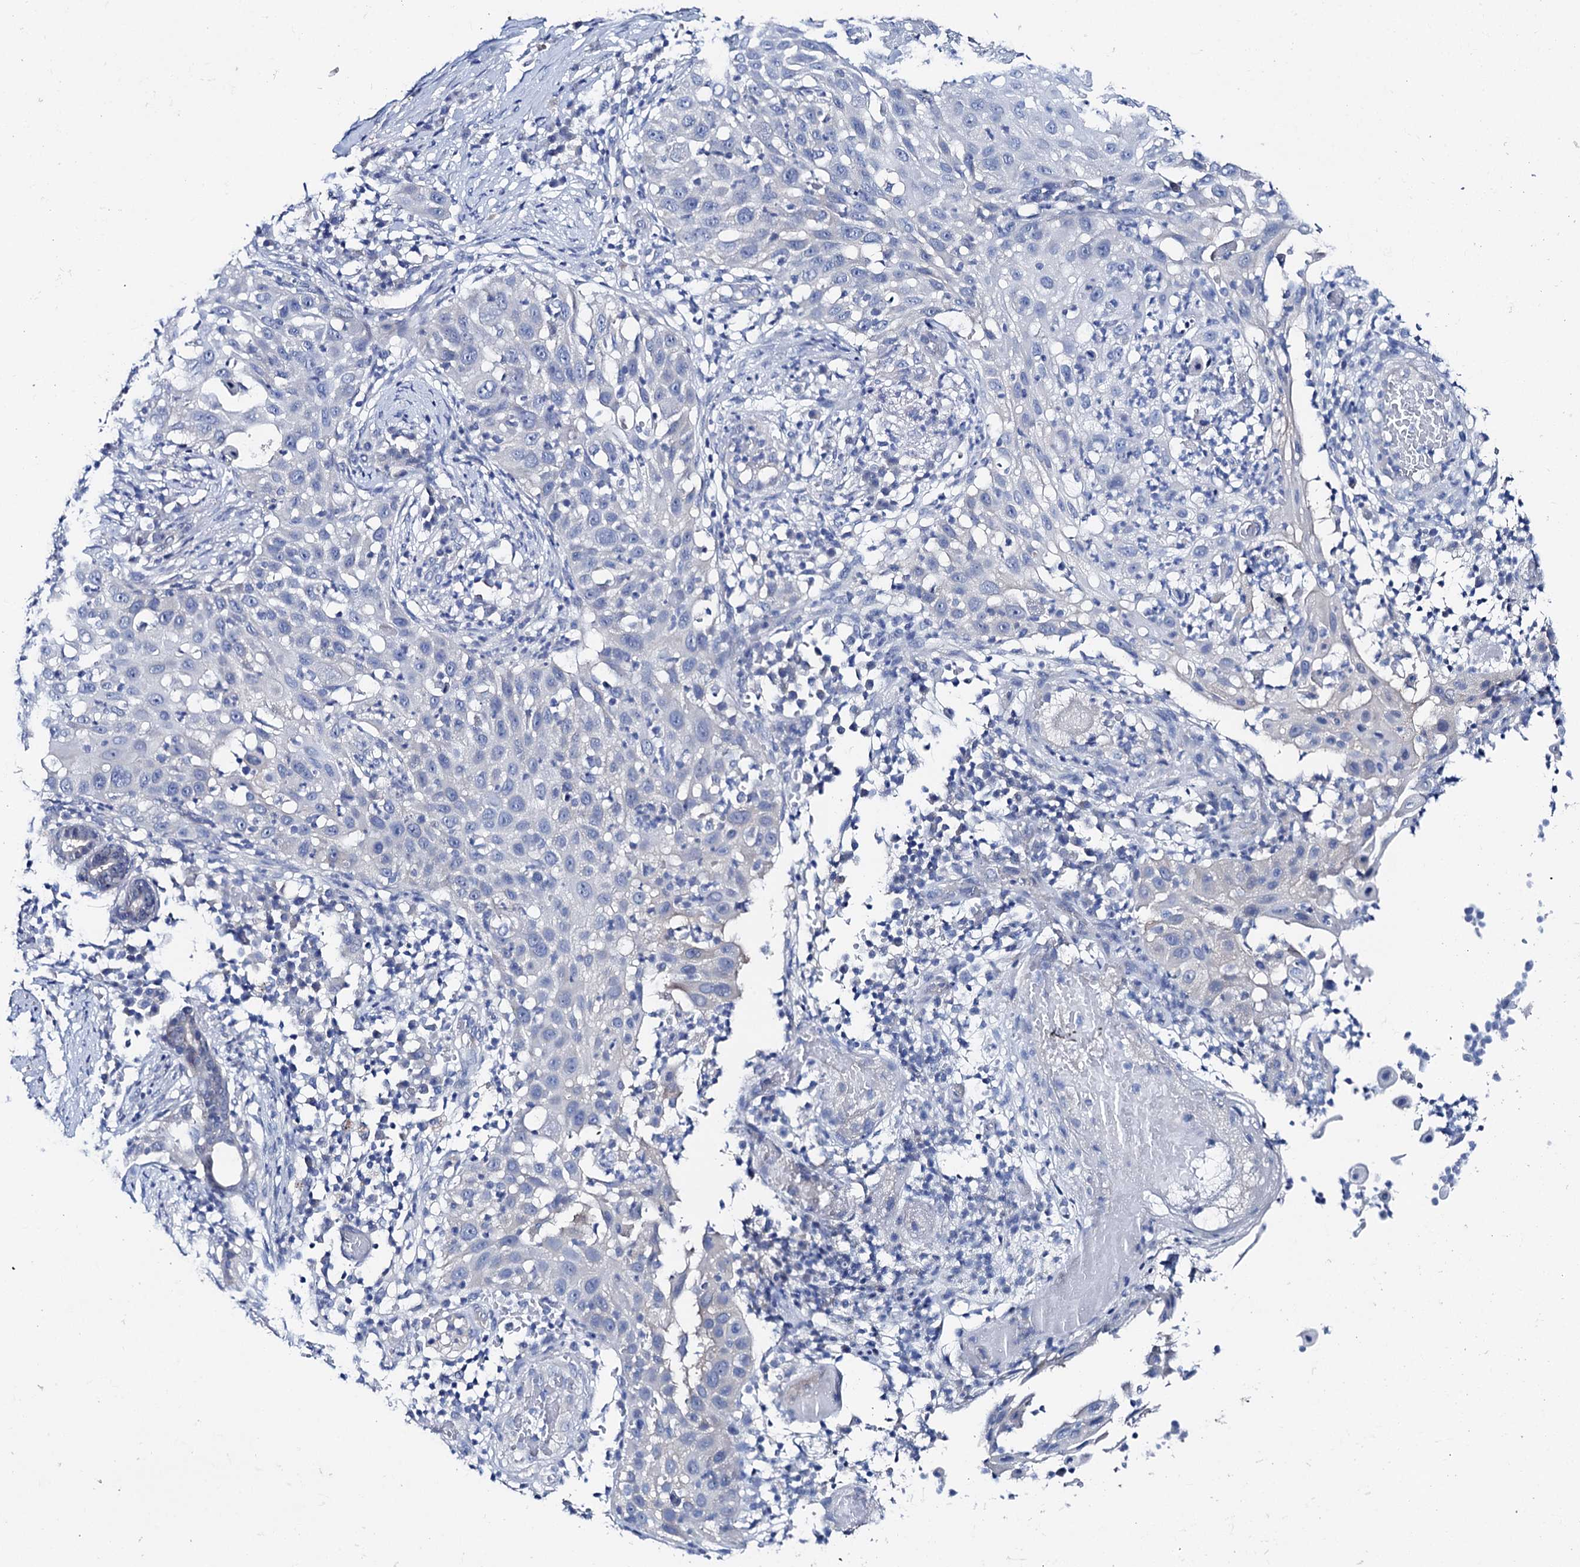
{"staining": {"intensity": "negative", "quantity": "none", "location": "none"}, "tissue": "skin cancer", "cell_type": "Tumor cells", "image_type": "cancer", "snomed": [{"axis": "morphology", "description": "Squamous cell carcinoma, NOS"}, {"axis": "topography", "description": "Skin"}], "caption": "Tumor cells are negative for brown protein staining in skin squamous cell carcinoma.", "gene": "SHROOM1", "patient": {"sex": "female", "age": 44}}